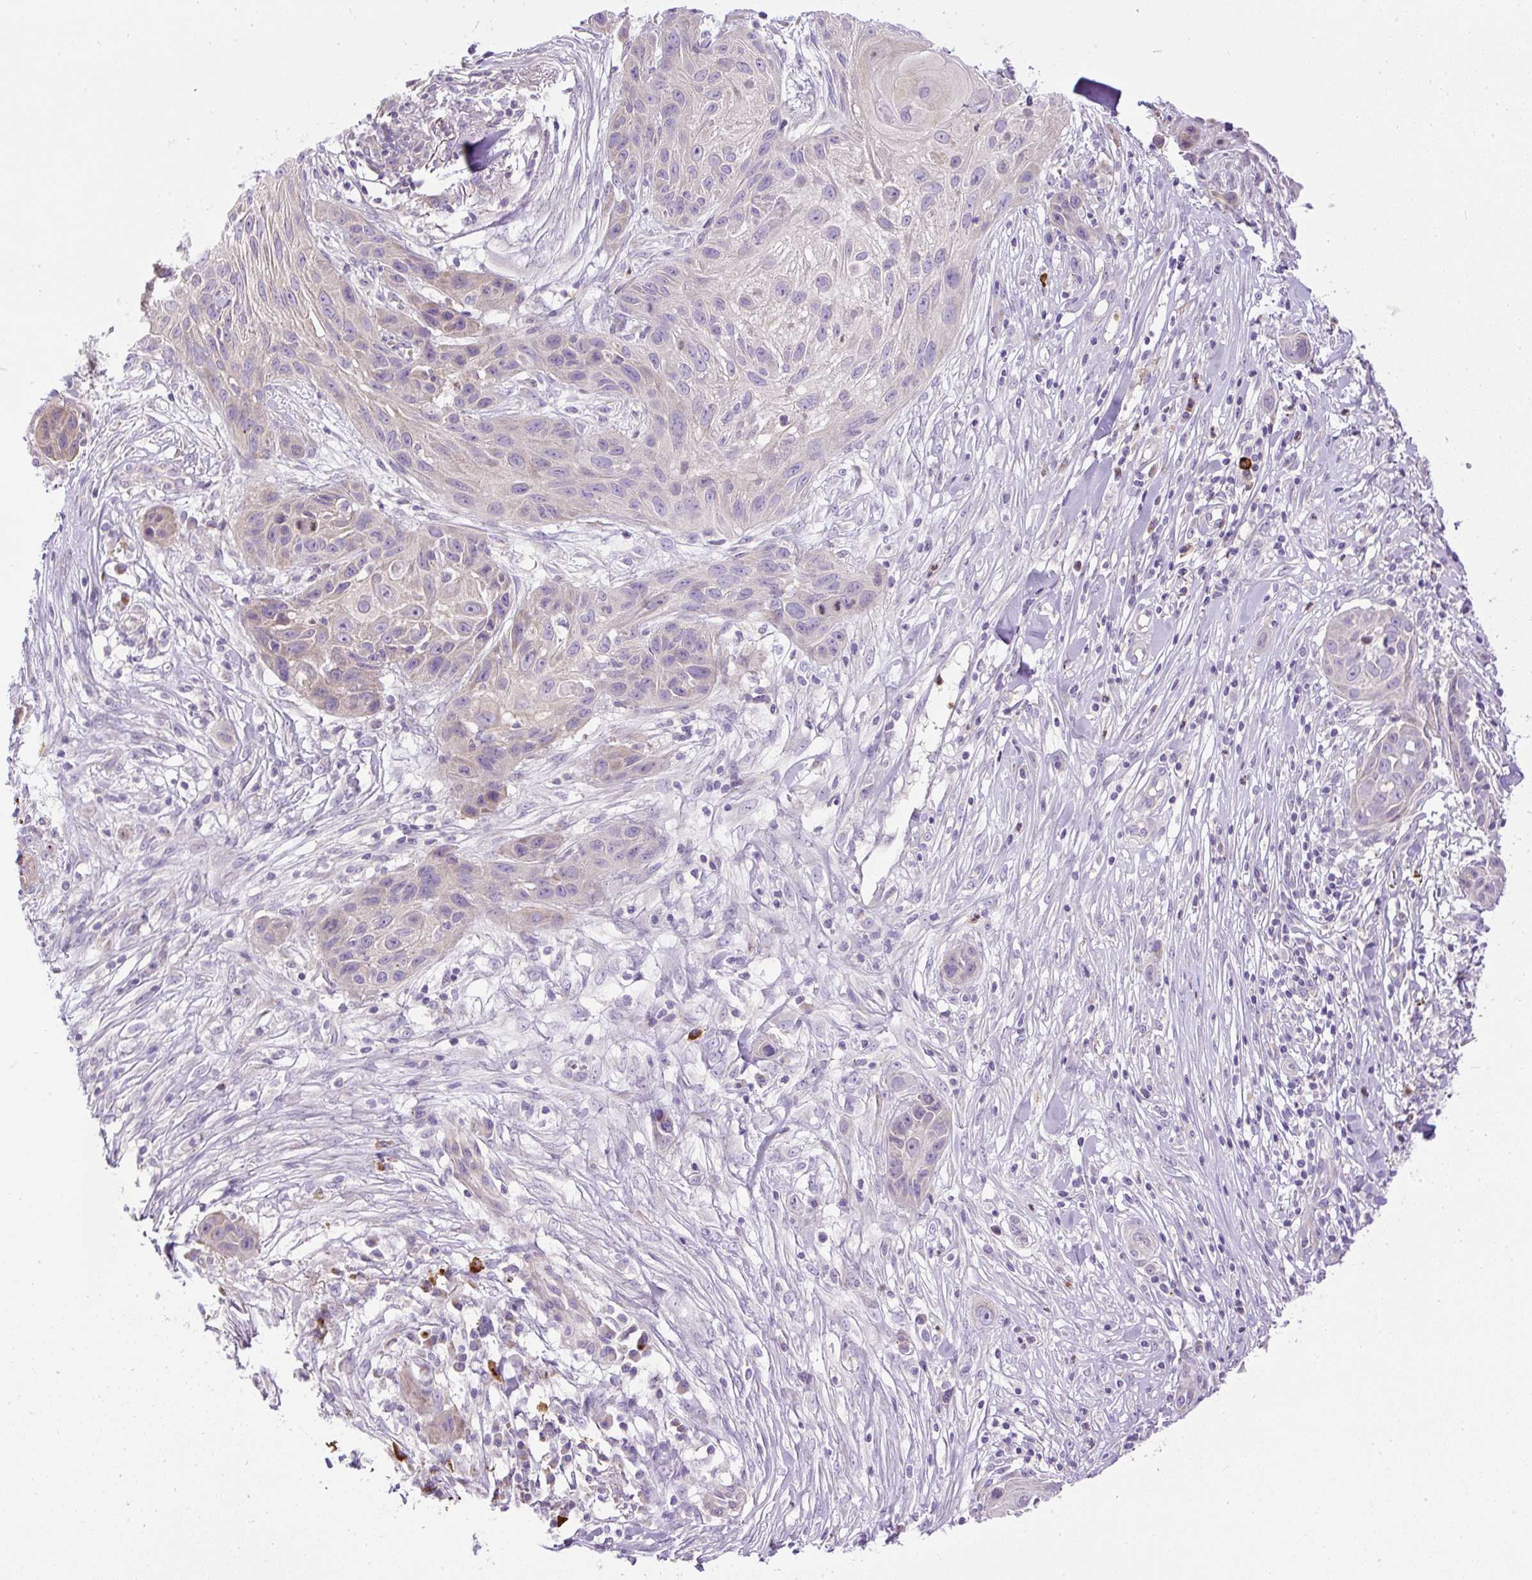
{"staining": {"intensity": "negative", "quantity": "none", "location": "none"}, "tissue": "skin cancer", "cell_type": "Tumor cells", "image_type": "cancer", "snomed": [{"axis": "morphology", "description": "Squamous cell carcinoma, NOS"}, {"axis": "topography", "description": "Skin"}, {"axis": "topography", "description": "Vulva"}], "caption": "This is an IHC micrograph of human skin cancer. There is no expression in tumor cells.", "gene": "CFAP47", "patient": {"sex": "female", "age": 83}}